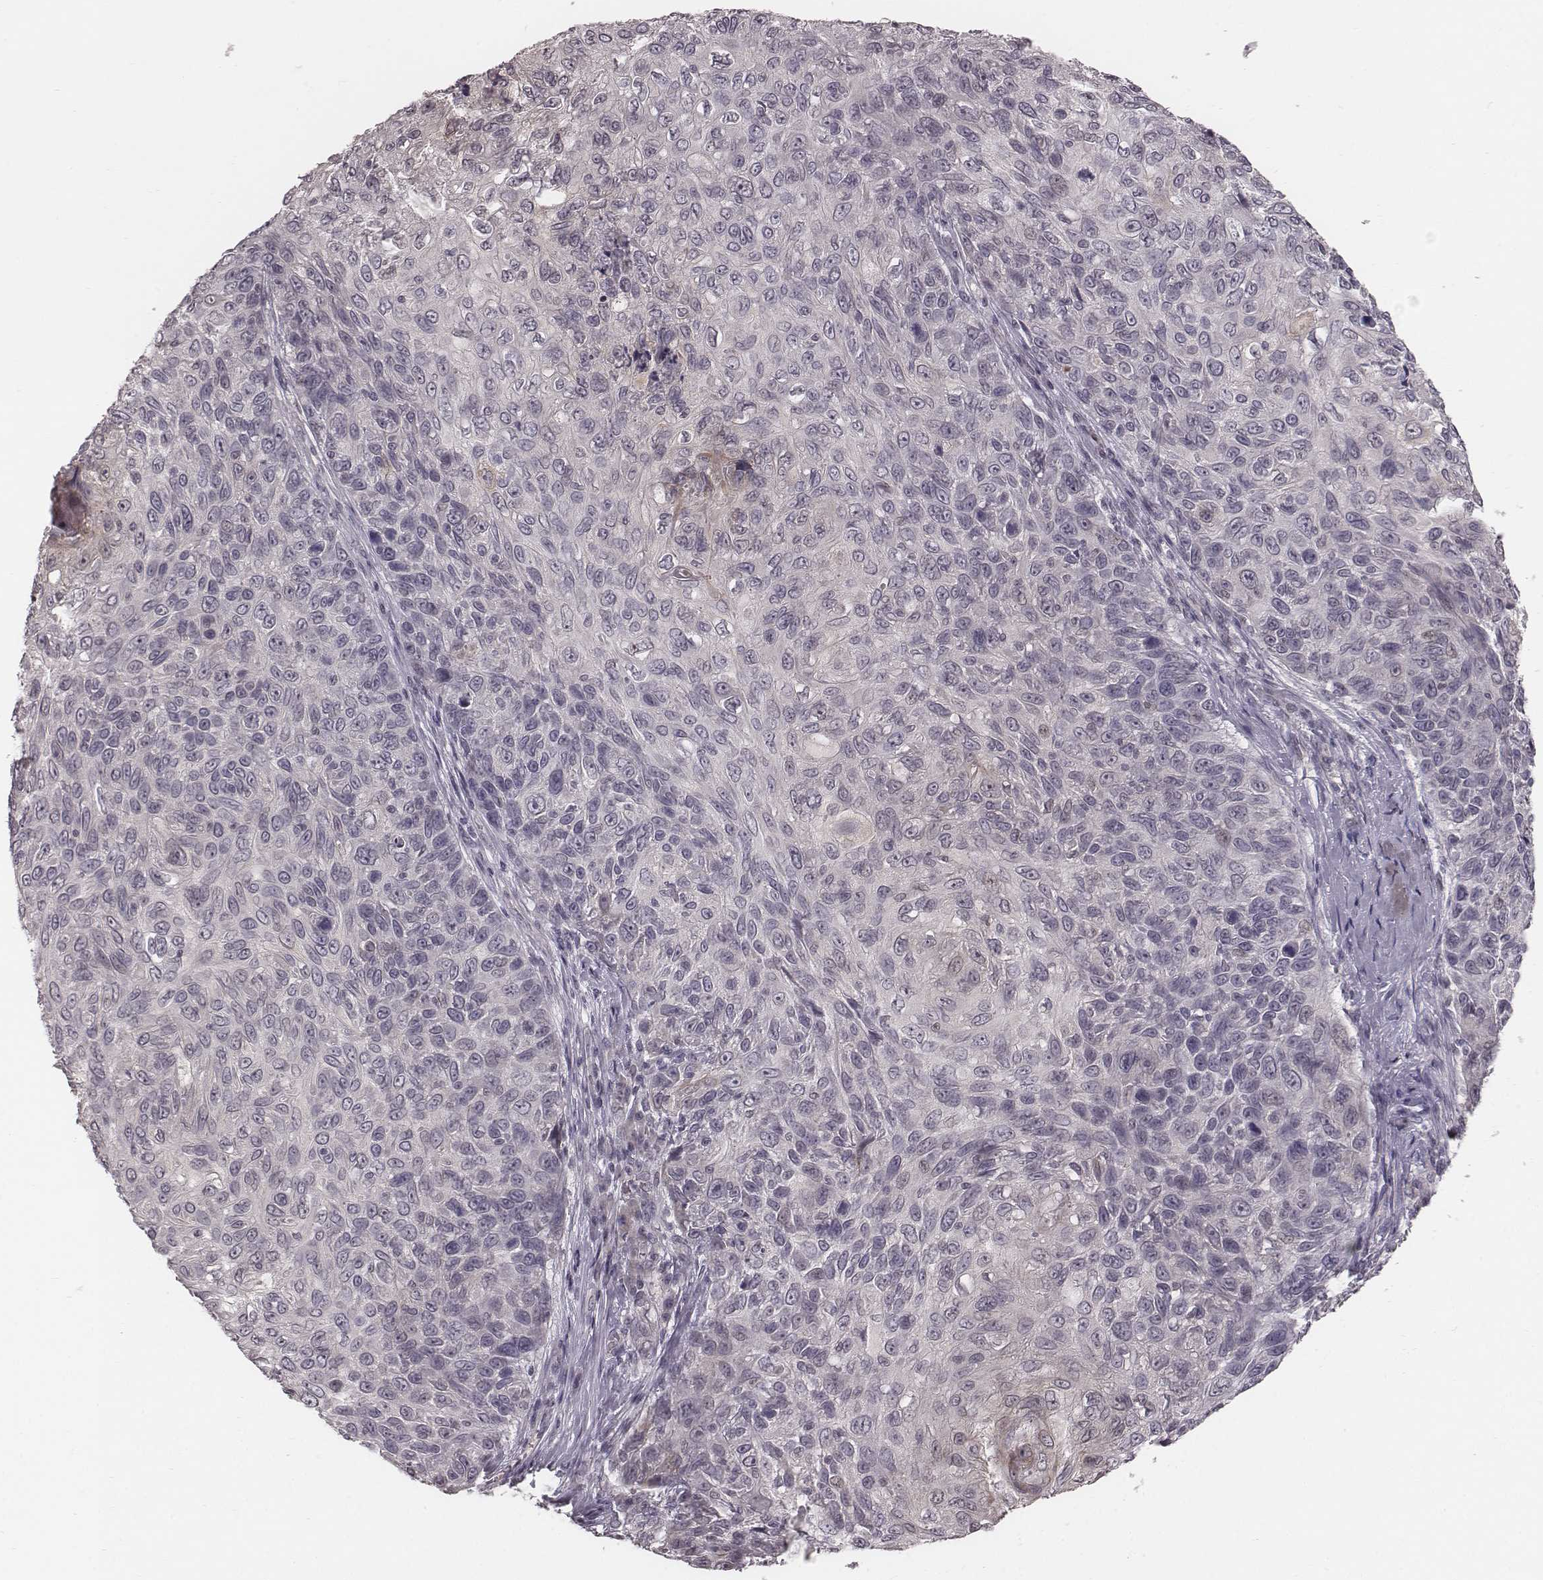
{"staining": {"intensity": "negative", "quantity": "none", "location": "none"}, "tissue": "skin cancer", "cell_type": "Tumor cells", "image_type": "cancer", "snomed": [{"axis": "morphology", "description": "Squamous cell carcinoma, NOS"}, {"axis": "topography", "description": "Skin"}], "caption": "Immunohistochemistry (IHC) of human skin cancer (squamous cell carcinoma) shows no staining in tumor cells.", "gene": "IQCG", "patient": {"sex": "male", "age": 92}}